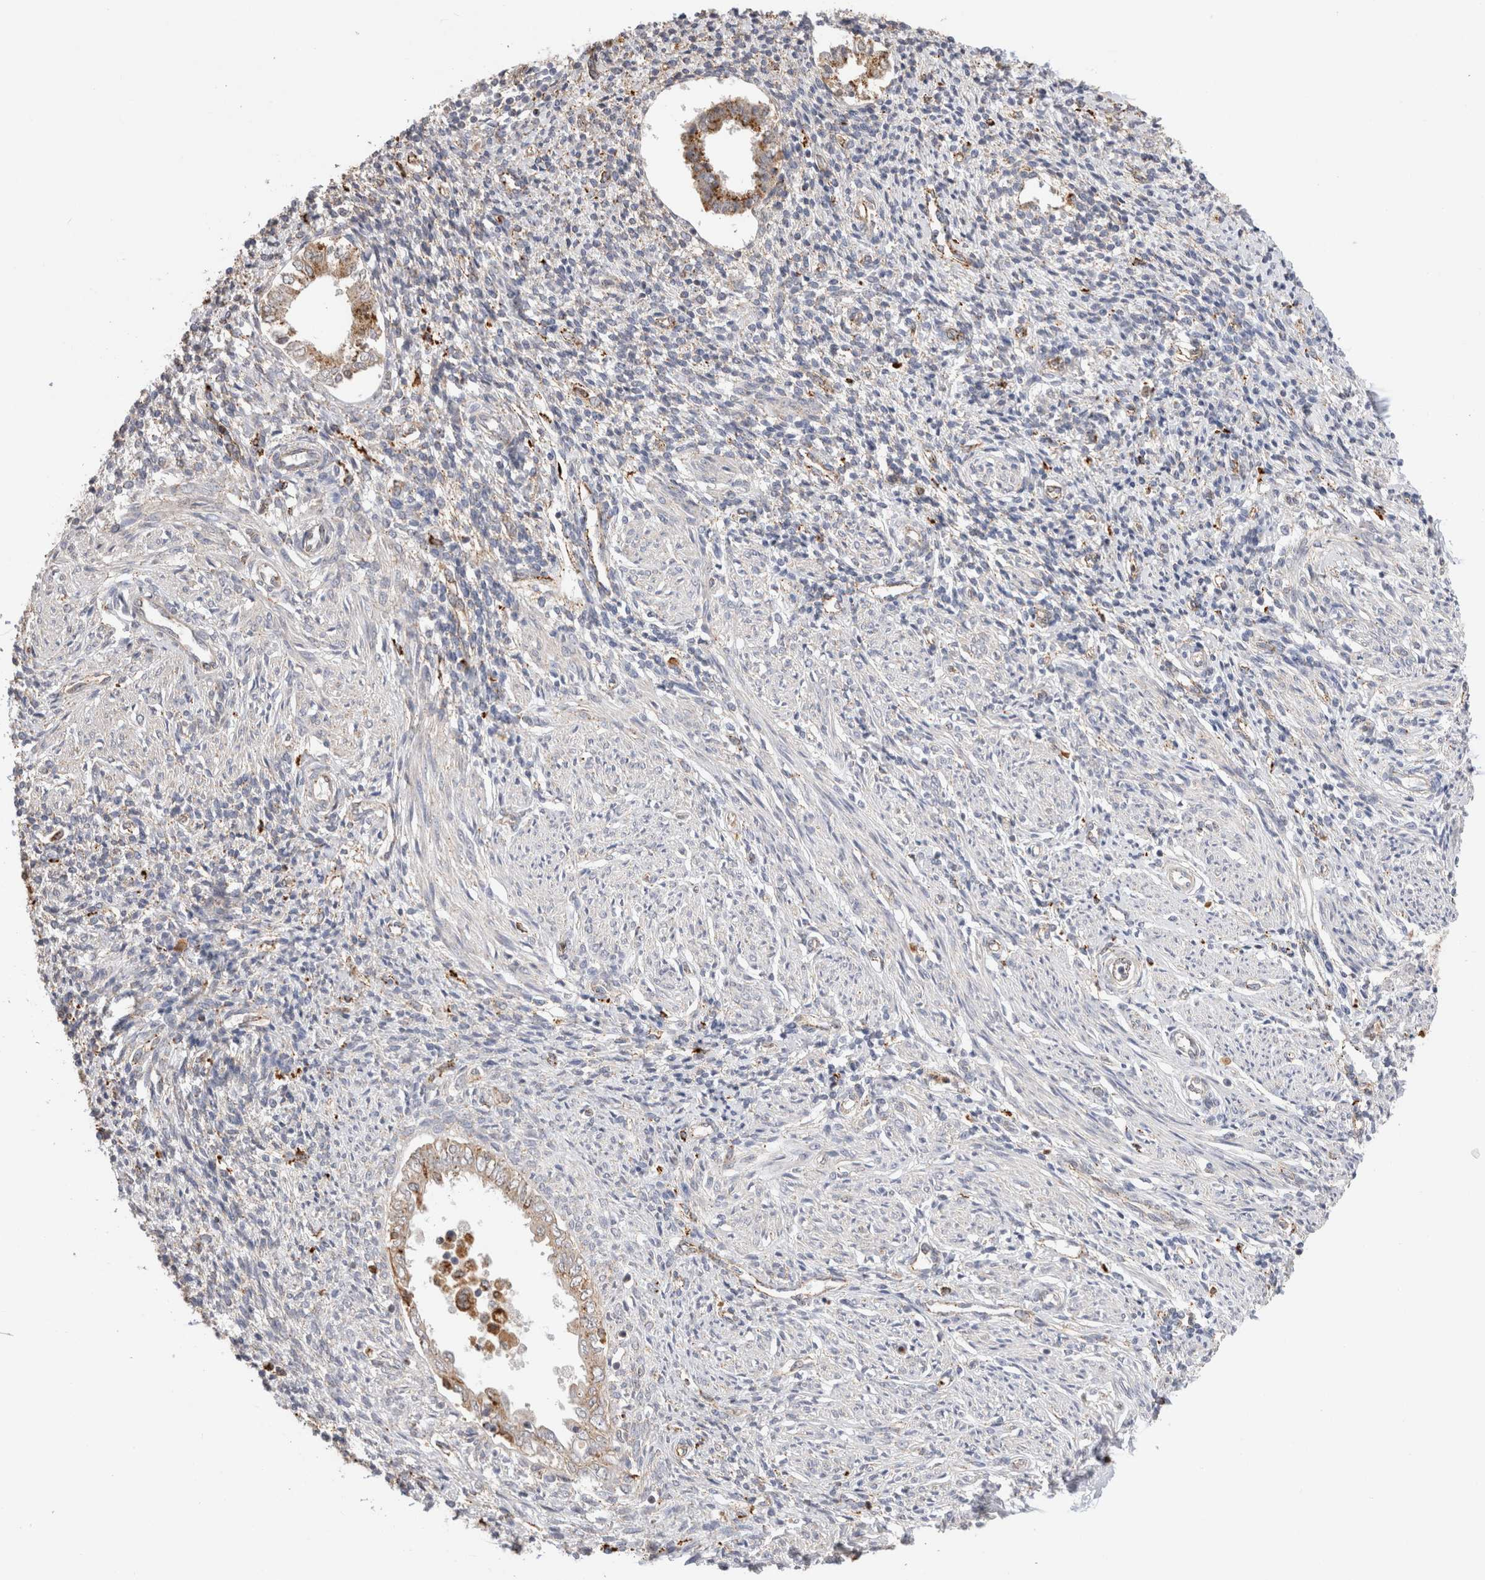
{"staining": {"intensity": "negative", "quantity": "none", "location": "none"}, "tissue": "endometrium", "cell_type": "Cells in endometrial stroma", "image_type": "normal", "snomed": [{"axis": "morphology", "description": "Normal tissue, NOS"}, {"axis": "topography", "description": "Endometrium"}], "caption": "Histopathology image shows no protein expression in cells in endometrial stroma of benign endometrium. (DAB (3,3'-diaminobenzidine) immunohistochemistry visualized using brightfield microscopy, high magnification).", "gene": "GNS", "patient": {"sex": "female", "age": 66}}